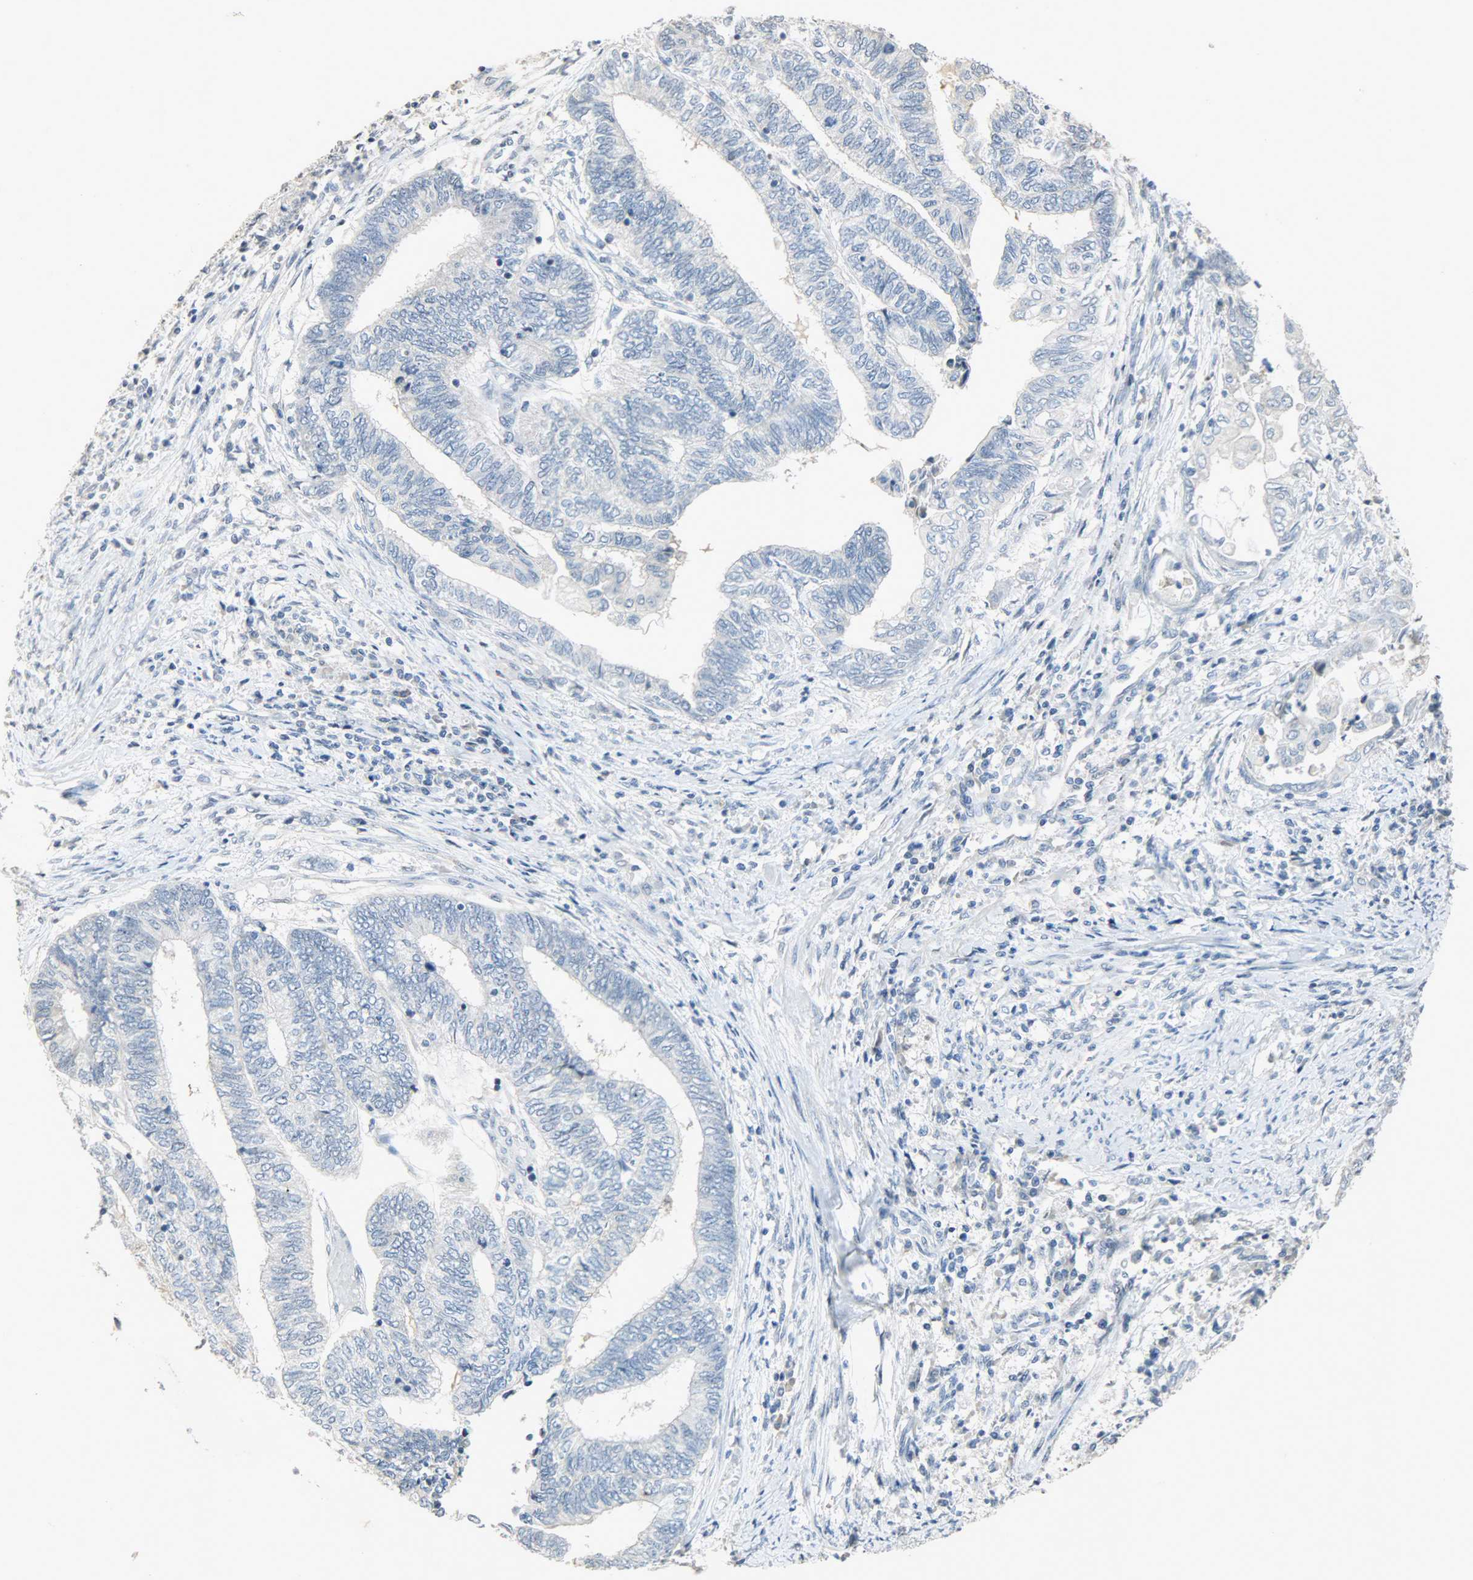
{"staining": {"intensity": "negative", "quantity": "none", "location": "none"}, "tissue": "endometrial cancer", "cell_type": "Tumor cells", "image_type": "cancer", "snomed": [{"axis": "morphology", "description": "Adenocarcinoma, NOS"}, {"axis": "topography", "description": "Uterus"}, {"axis": "topography", "description": "Endometrium"}], "caption": "DAB (3,3'-diaminobenzidine) immunohistochemical staining of human endometrial adenocarcinoma reveals no significant positivity in tumor cells. (DAB immunohistochemistry, high magnification).", "gene": "DNAJB6", "patient": {"sex": "female", "age": 70}}